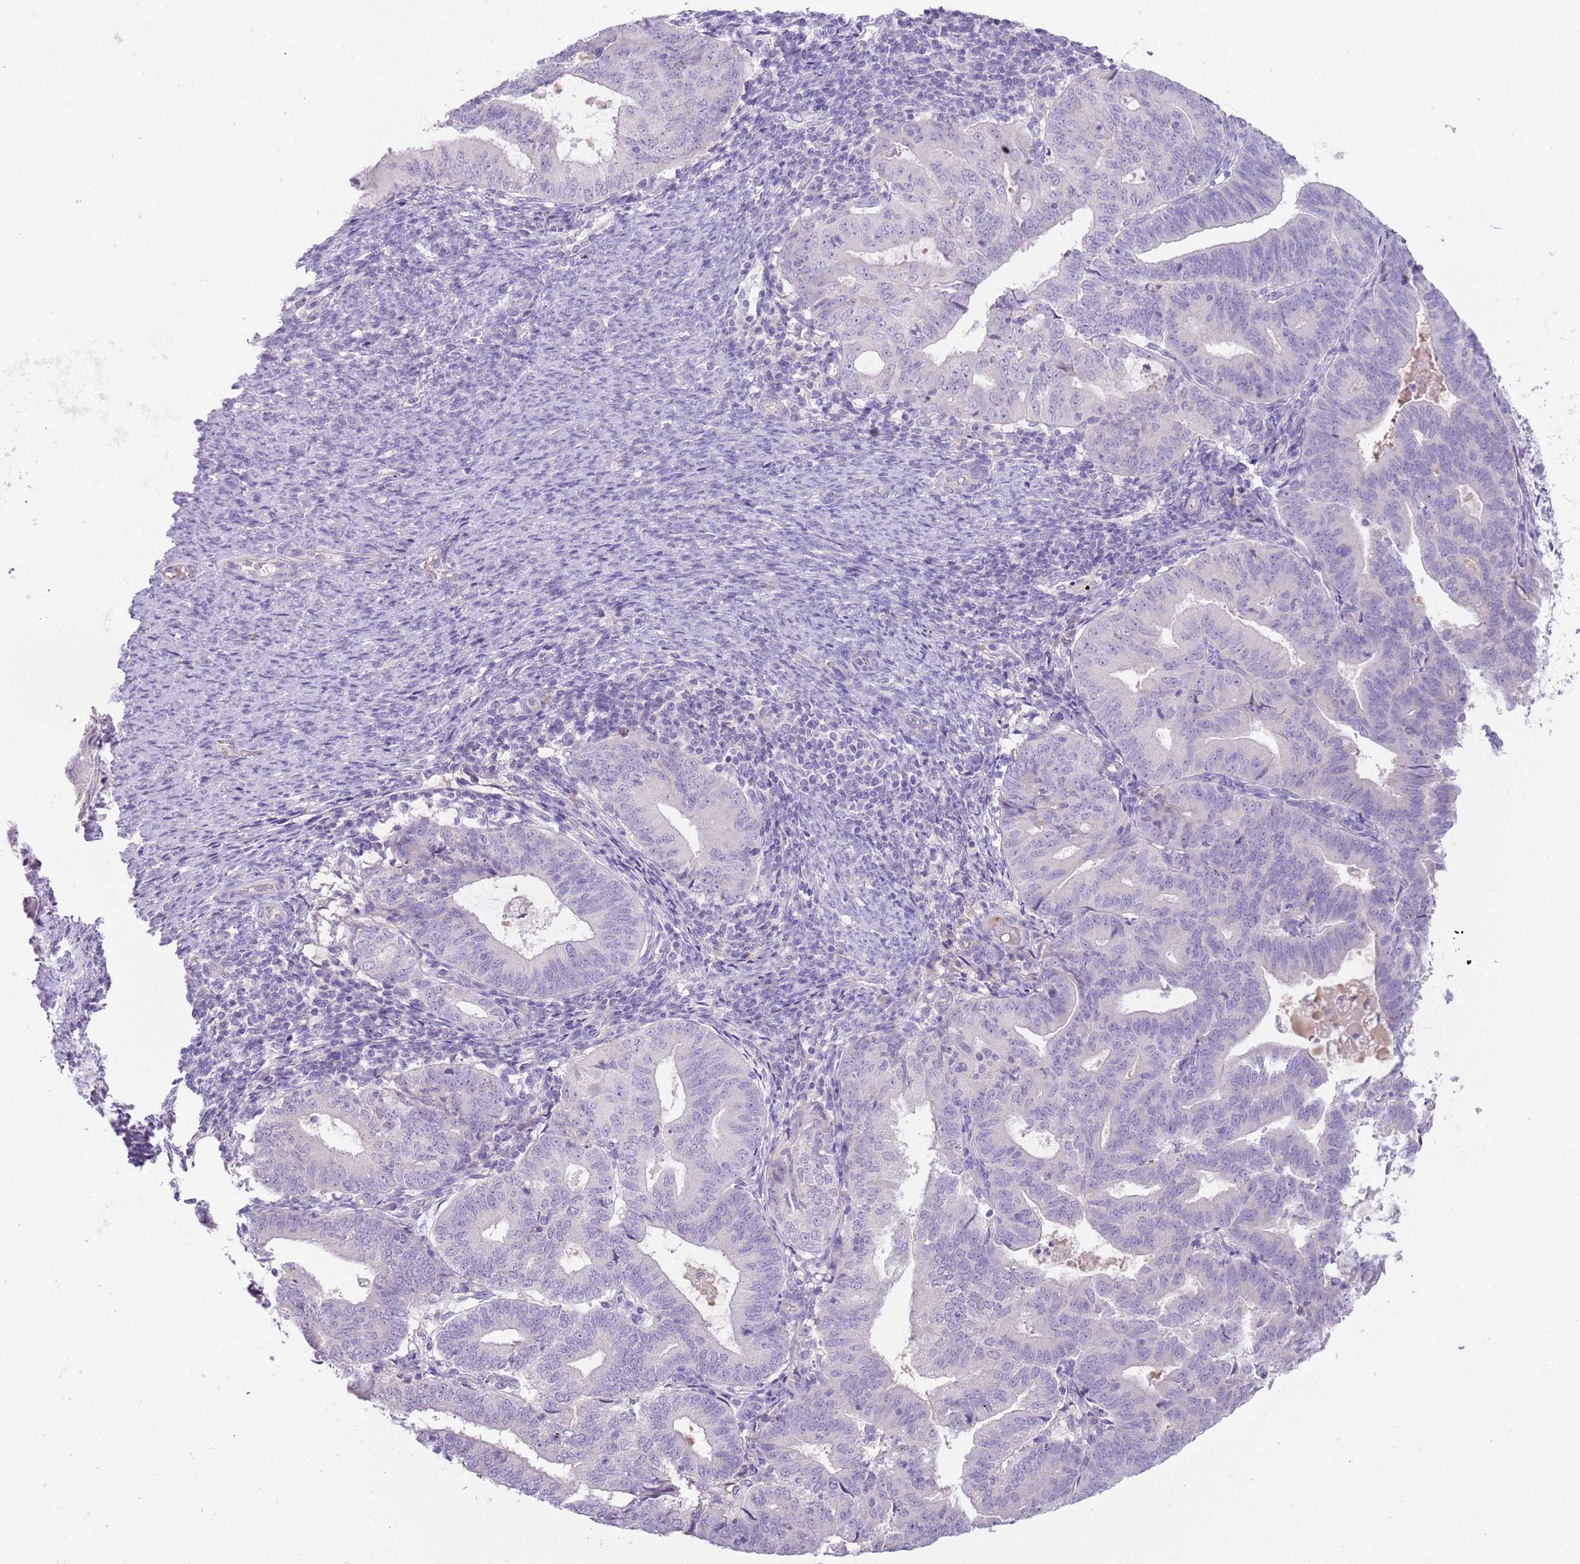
{"staining": {"intensity": "negative", "quantity": "none", "location": "none"}, "tissue": "endometrial cancer", "cell_type": "Tumor cells", "image_type": "cancer", "snomed": [{"axis": "morphology", "description": "Adenocarcinoma, NOS"}, {"axis": "topography", "description": "Endometrium"}], "caption": "Tumor cells show no significant protein expression in endometrial cancer (adenocarcinoma).", "gene": "SFTPA1", "patient": {"sex": "female", "age": 70}}